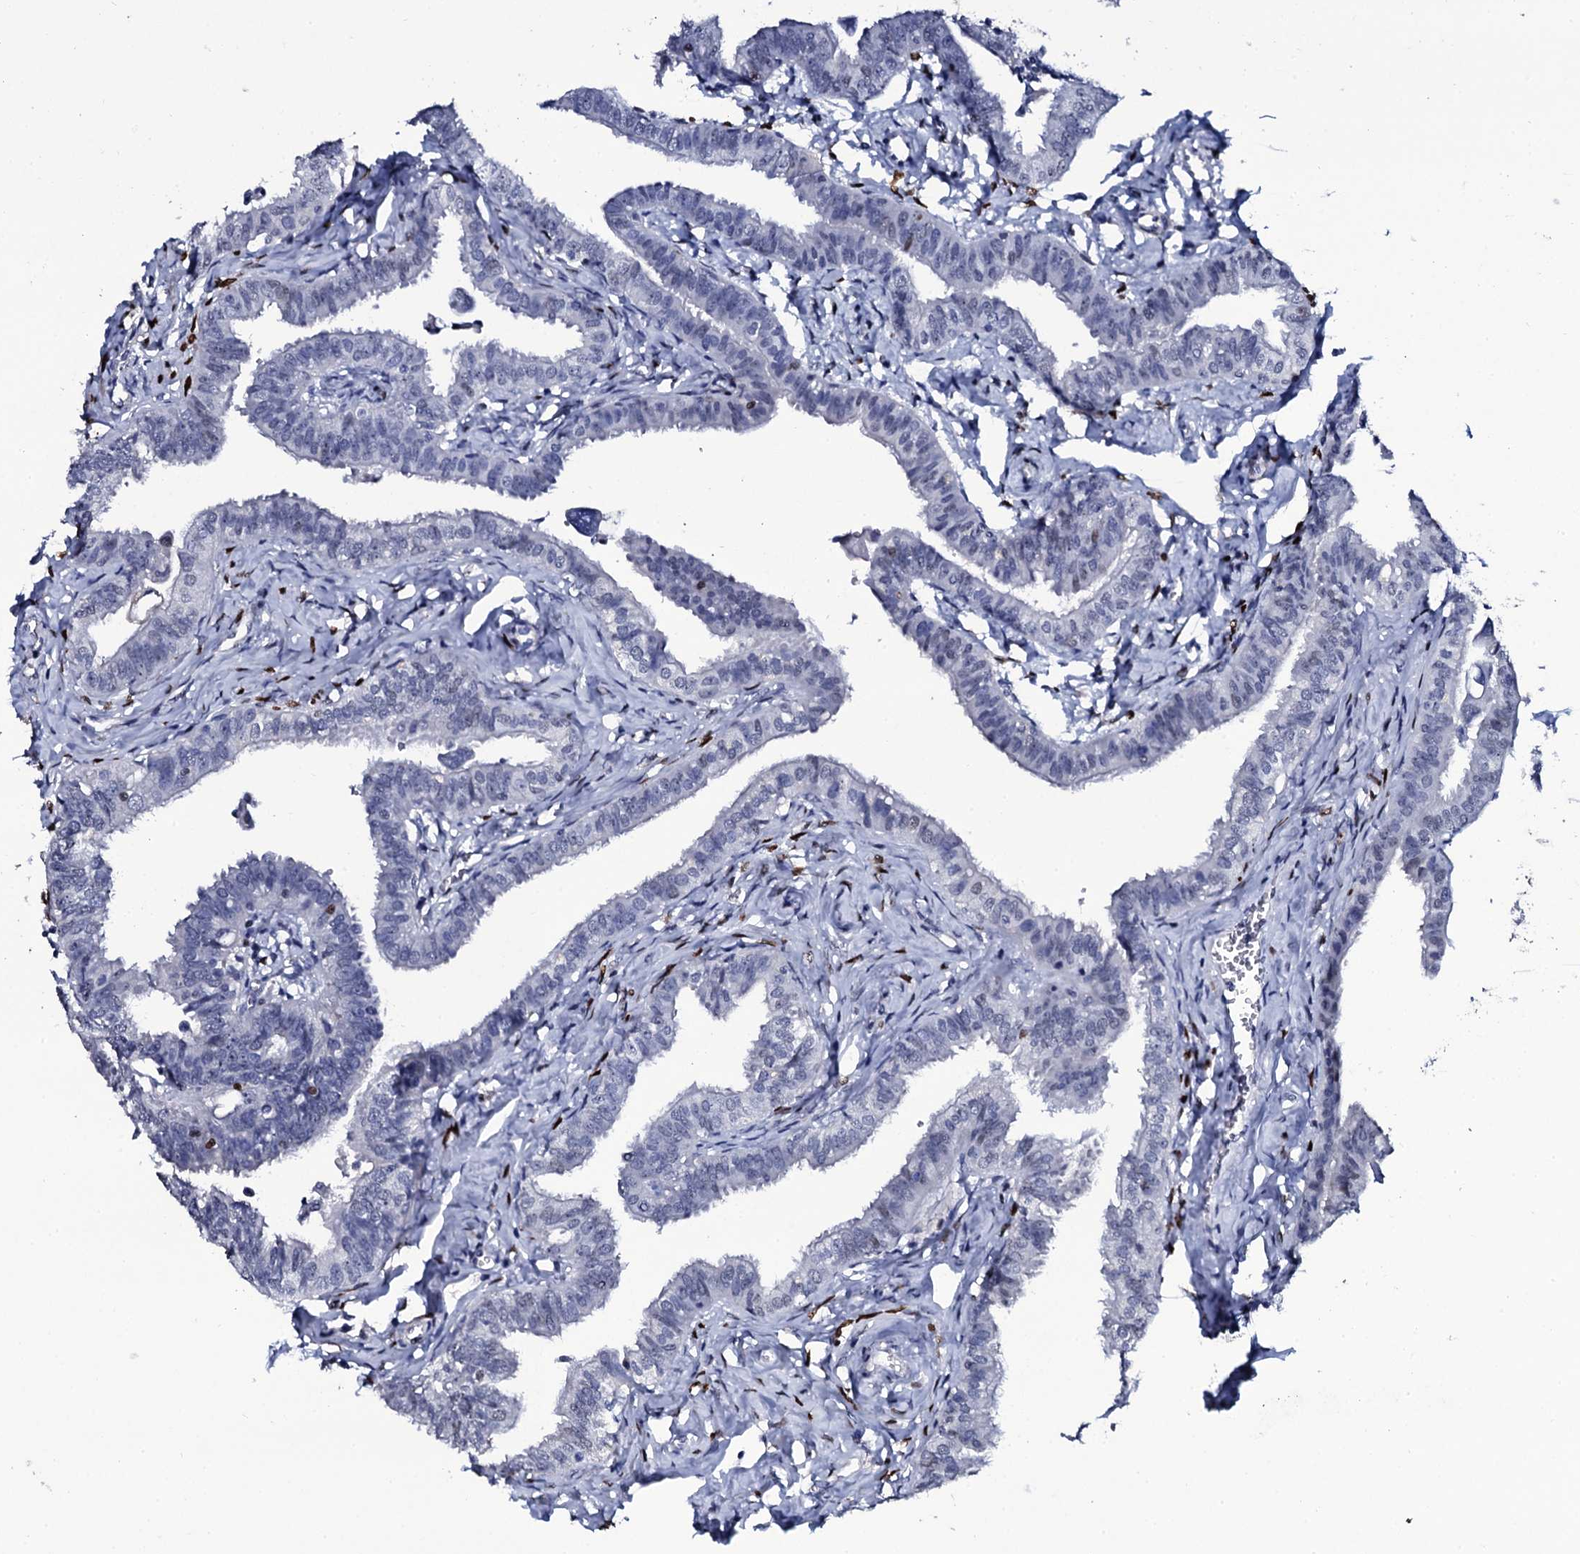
{"staining": {"intensity": "negative", "quantity": "none", "location": "none"}, "tissue": "fallopian tube", "cell_type": "Glandular cells", "image_type": "normal", "snomed": [{"axis": "morphology", "description": "Normal tissue, NOS"}, {"axis": "morphology", "description": "Carcinoma, NOS"}, {"axis": "topography", "description": "Fallopian tube"}, {"axis": "topography", "description": "Ovary"}], "caption": "IHC of unremarkable human fallopian tube exhibits no staining in glandular cells.", "gene": "NPM2", "patient": {"sex": "female", "age": 59}}